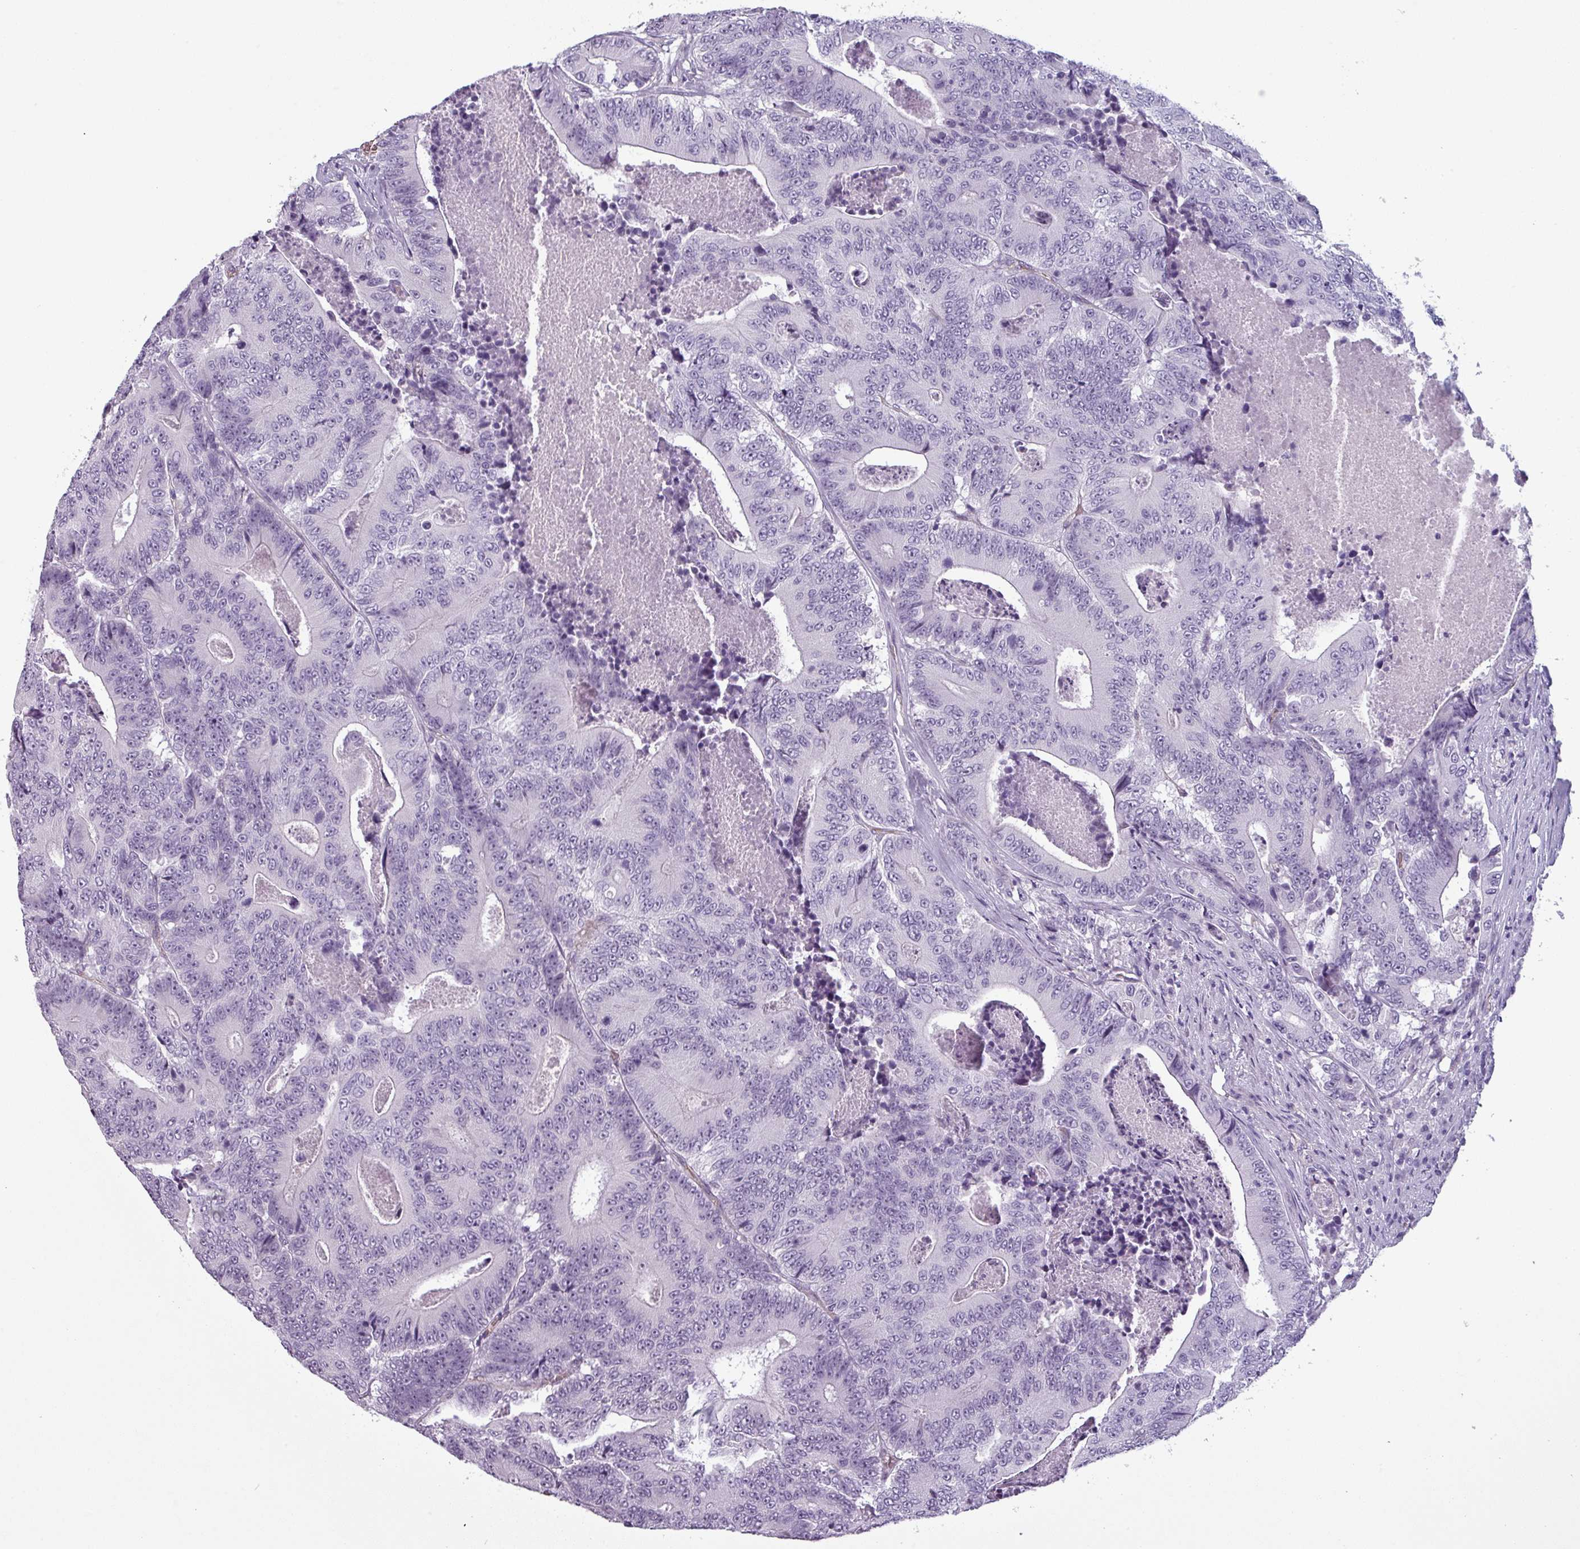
{"staining": {"intensity": "negative", "quantity": "none", "location": "none"}, "tissue": "colorectal cancer", "cell_type": "Tumor cells", "image_type": "cancer", "snomed": [{"axis": "morphology", "description": "Adenocarcinoma, NOS"}, {"axis": "topography", "description": "Colon"}], "caption": "IHC histopathology image of neoplastic tissue: colorectal adenocarcinoma stained with DAB shows no significant protein staining in tumor cells.", "gene": "AREL1", "patient": {"sex": "male", "age": 83}}